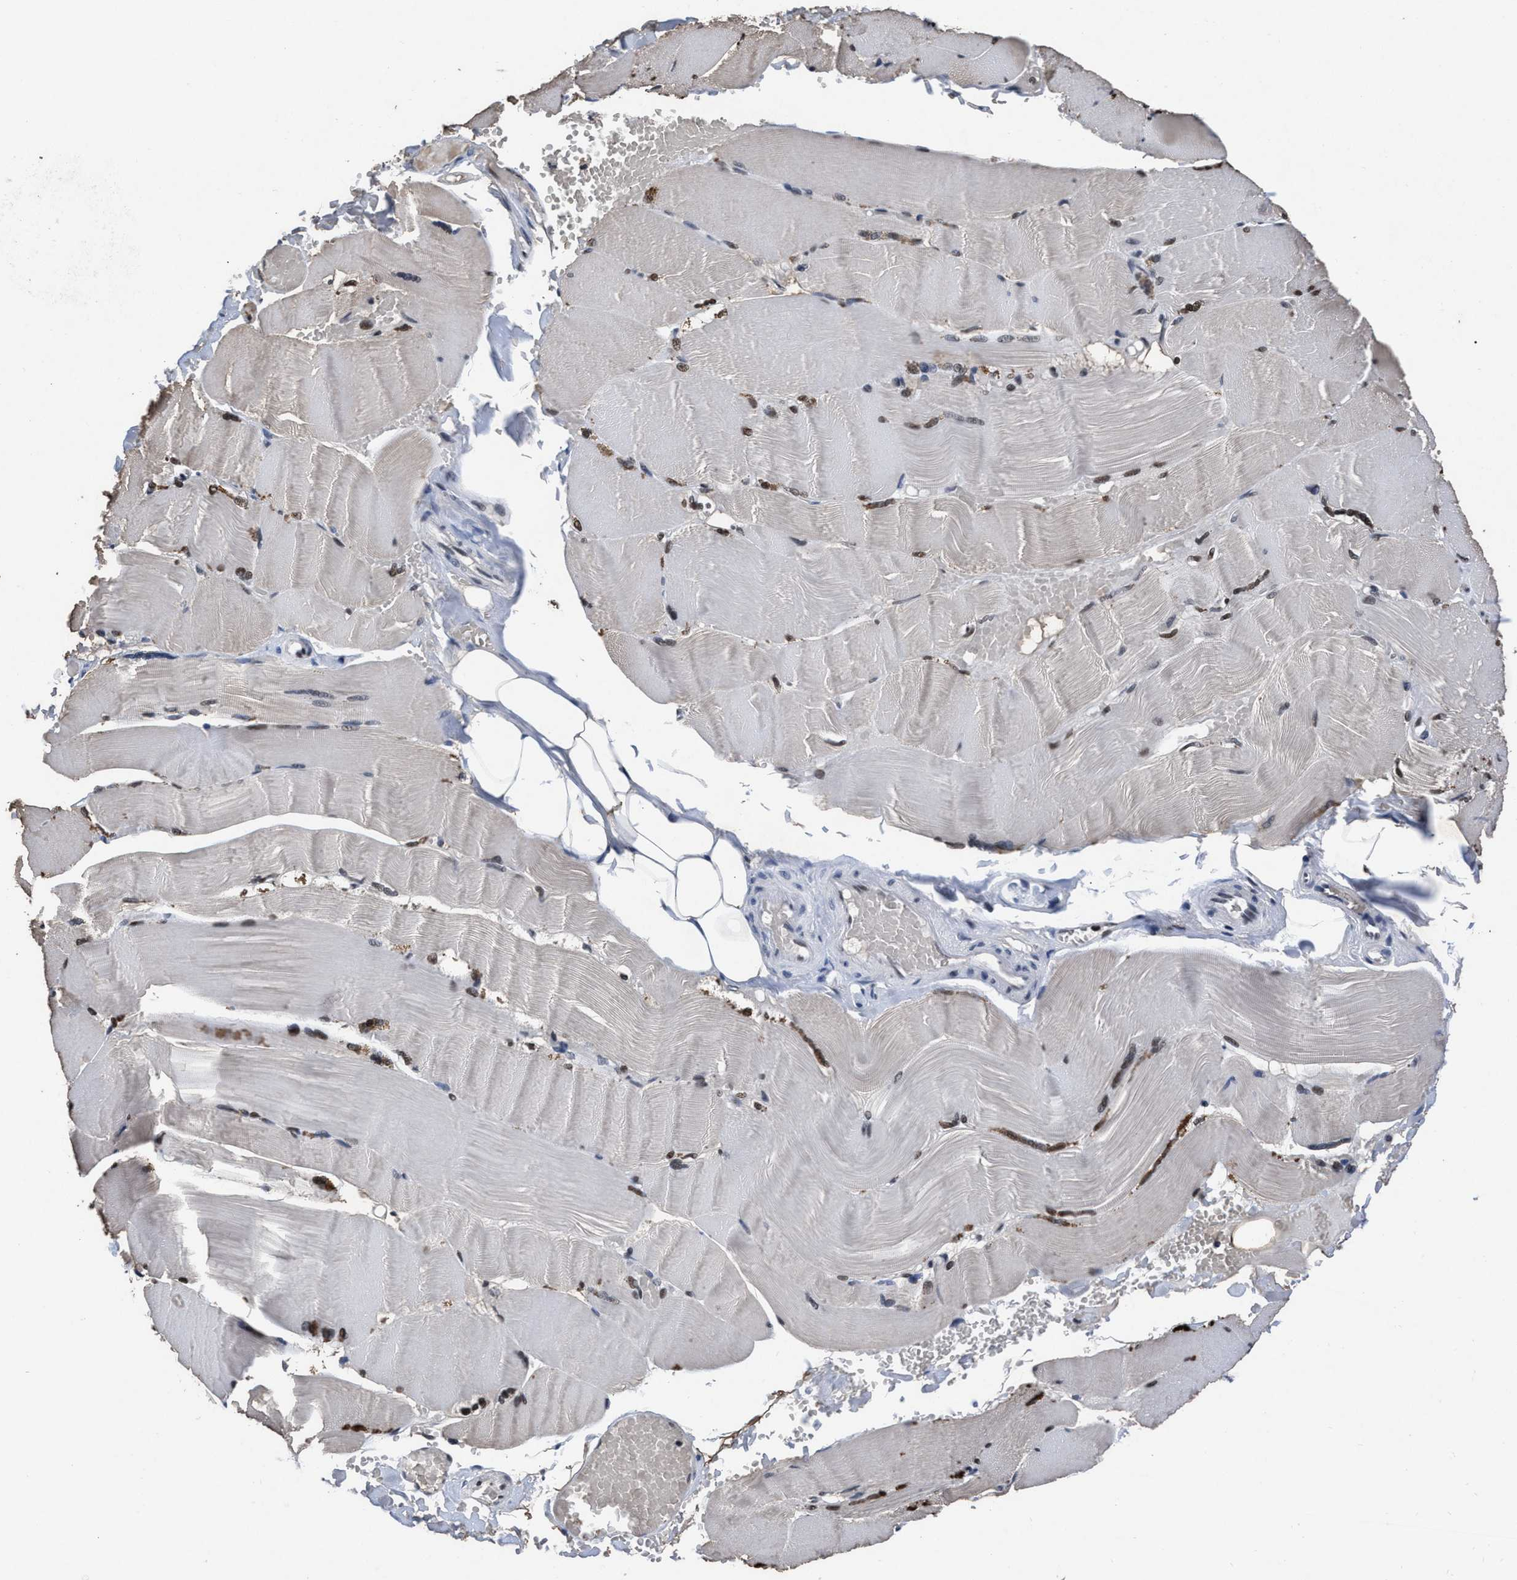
{"staining": {"intensity": "moderate", "quantity": "<25%", "location": "nuclear"}, "tissue": "skeletal muscle", "cell_type": "Myocytes", "image_type": "normal", "snomed": [{"axis": "morphology", "description": "Normal tissue, NOS"}, {"axis": "topography", "description": "Skin"}, {"axis": "topography", "description": "Skeletal muscle"}], "caption": "The micrograph shows immunohistochemical staining of unremarkable skeletal muscle. There is moderate nuclear positivity is identified in approximately <25% of myocytes.", "gene": "WDR81", "patient": {"sex": "male", "age": 83}}